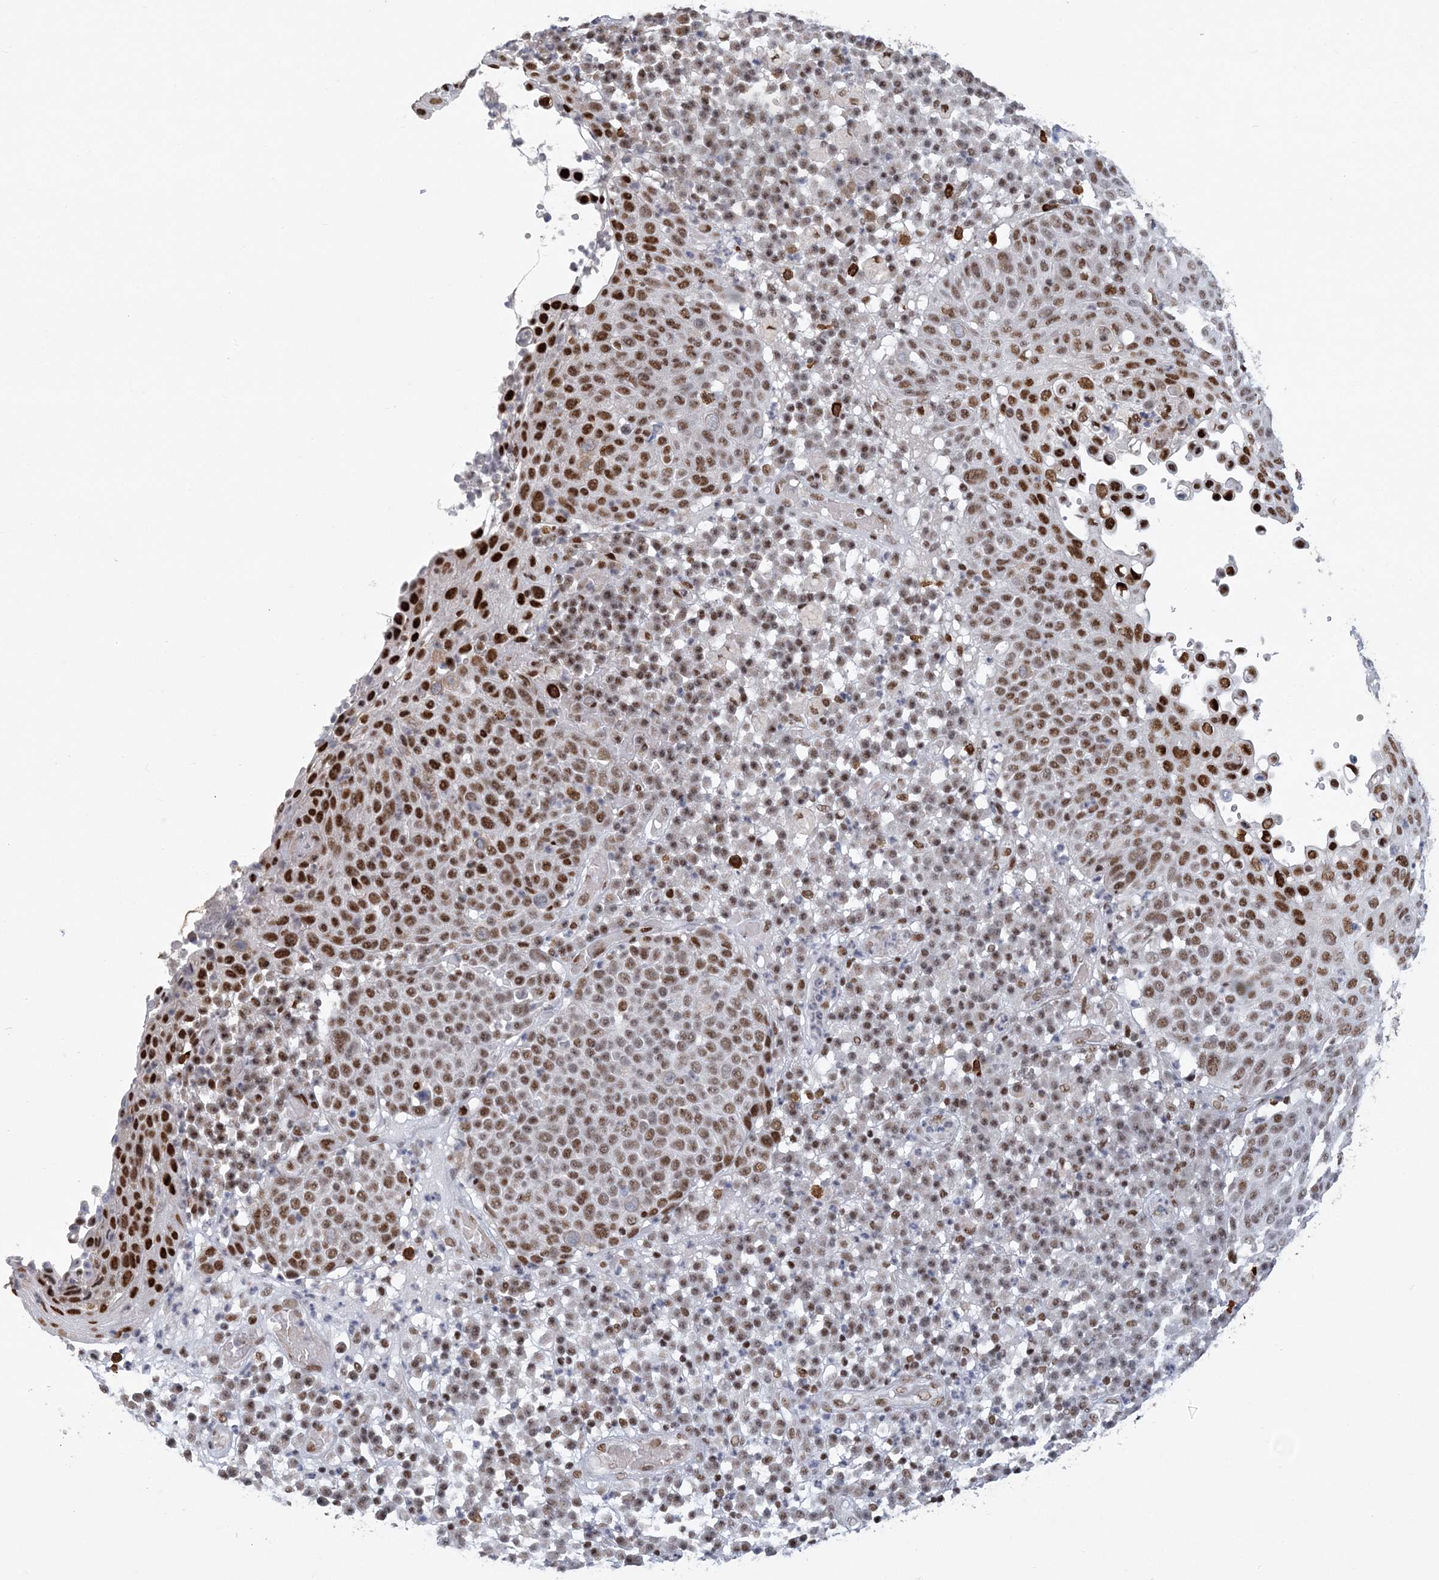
{"staining": {"intensity": "moderate", "quantity": ">75%", "location": "nuclear"}, "tissue": "skin cancer", "cell_type": "Tumor cells", "image_type": "cancer", "snomed": [{"axis": "morphology", "description": "Squamous cell carcinoma in situ, NOS"}, {"axis": "morphology", "description": "Squamous cell carcinoma, NOS"}, {"axis": "topography", "description": "Skin"}], "caption": "A brown stain shows moderate nuclear expression of a protein in squamous cell carcinoma (skin) tumor cells.", "gene": "ZBTB7A", "patient": {"sex": "male", "age": 93}}